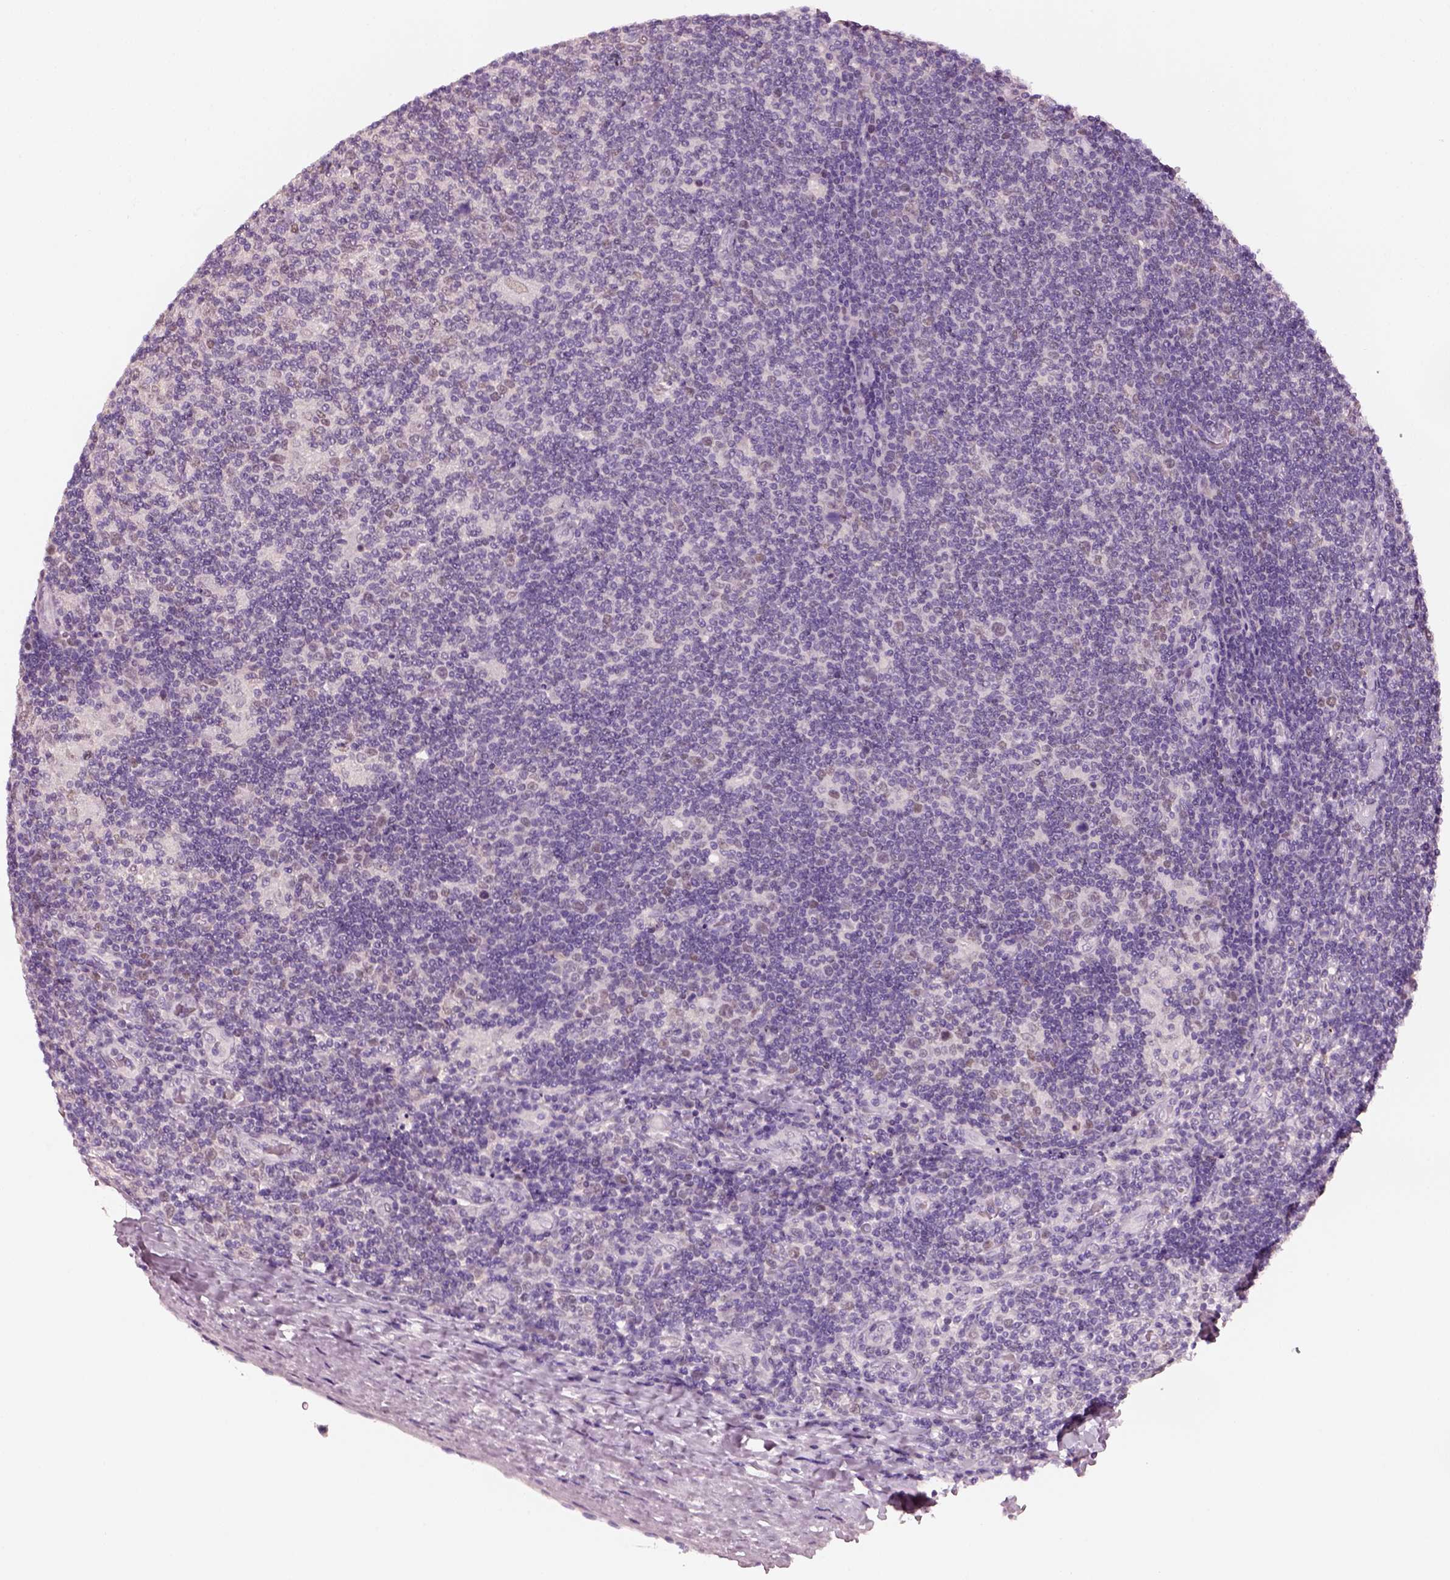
{"staining": {"intensity": "negative", "quantity": "none", "location": "none"}, "tissue": "lymphoma", "cell_type": "Tumor cells", "image_type": "cancer", "snomed": [{"axis": "morphology", "description": "Hodgkin's disease, NOS"}, {"axis": "topography", "description": "Lymph node"}], "caption": "IHC histopathology image of Hodgkin's disease stained for a protein (brown), which displays no positivity in tumor cells. (DAB immunohistochemistry, high magnification).", "gene": "ELSPBP1", "patient": {"sex": "male", "age": 40}}